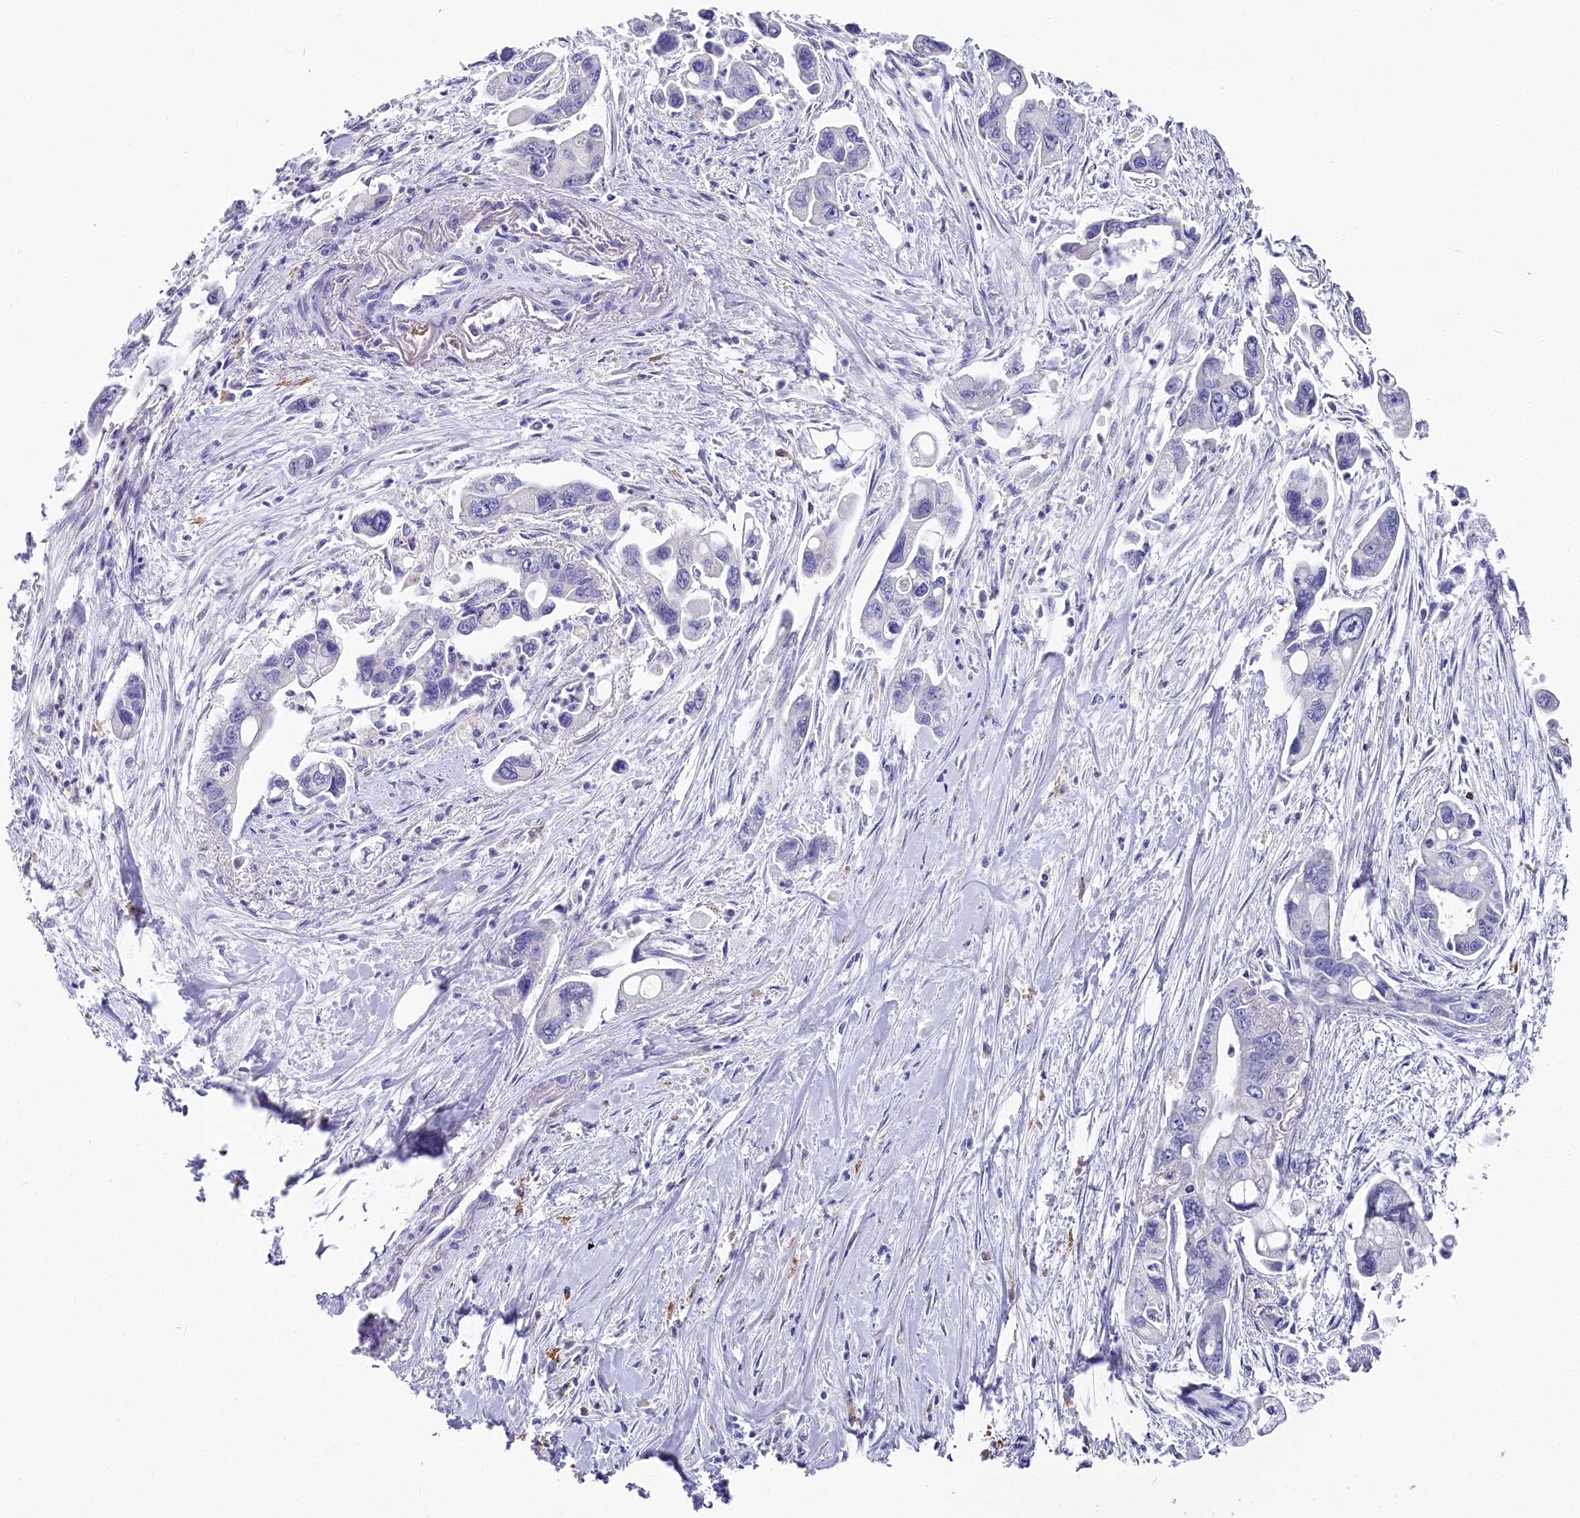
{"staining": {"intensity": "negative", "quantity": "none", "location": "none"}, "tissue": "pancreatic cancer", "cell_type": "Tumor cells", "image_type": "cancer", "snomed": [{"axis": "morphology", "description": "Adenocarcinoma, NOS"}, {"axis": "topography", "description": "Pancreas"}], "caption": "Human pancreatic cancer stained for a protein using immunohistochemistry (IHC) demonstrates no staining in tumor cells.", "gene": "CLEC4M", "patient": {"sex": "male", "age": 70}}